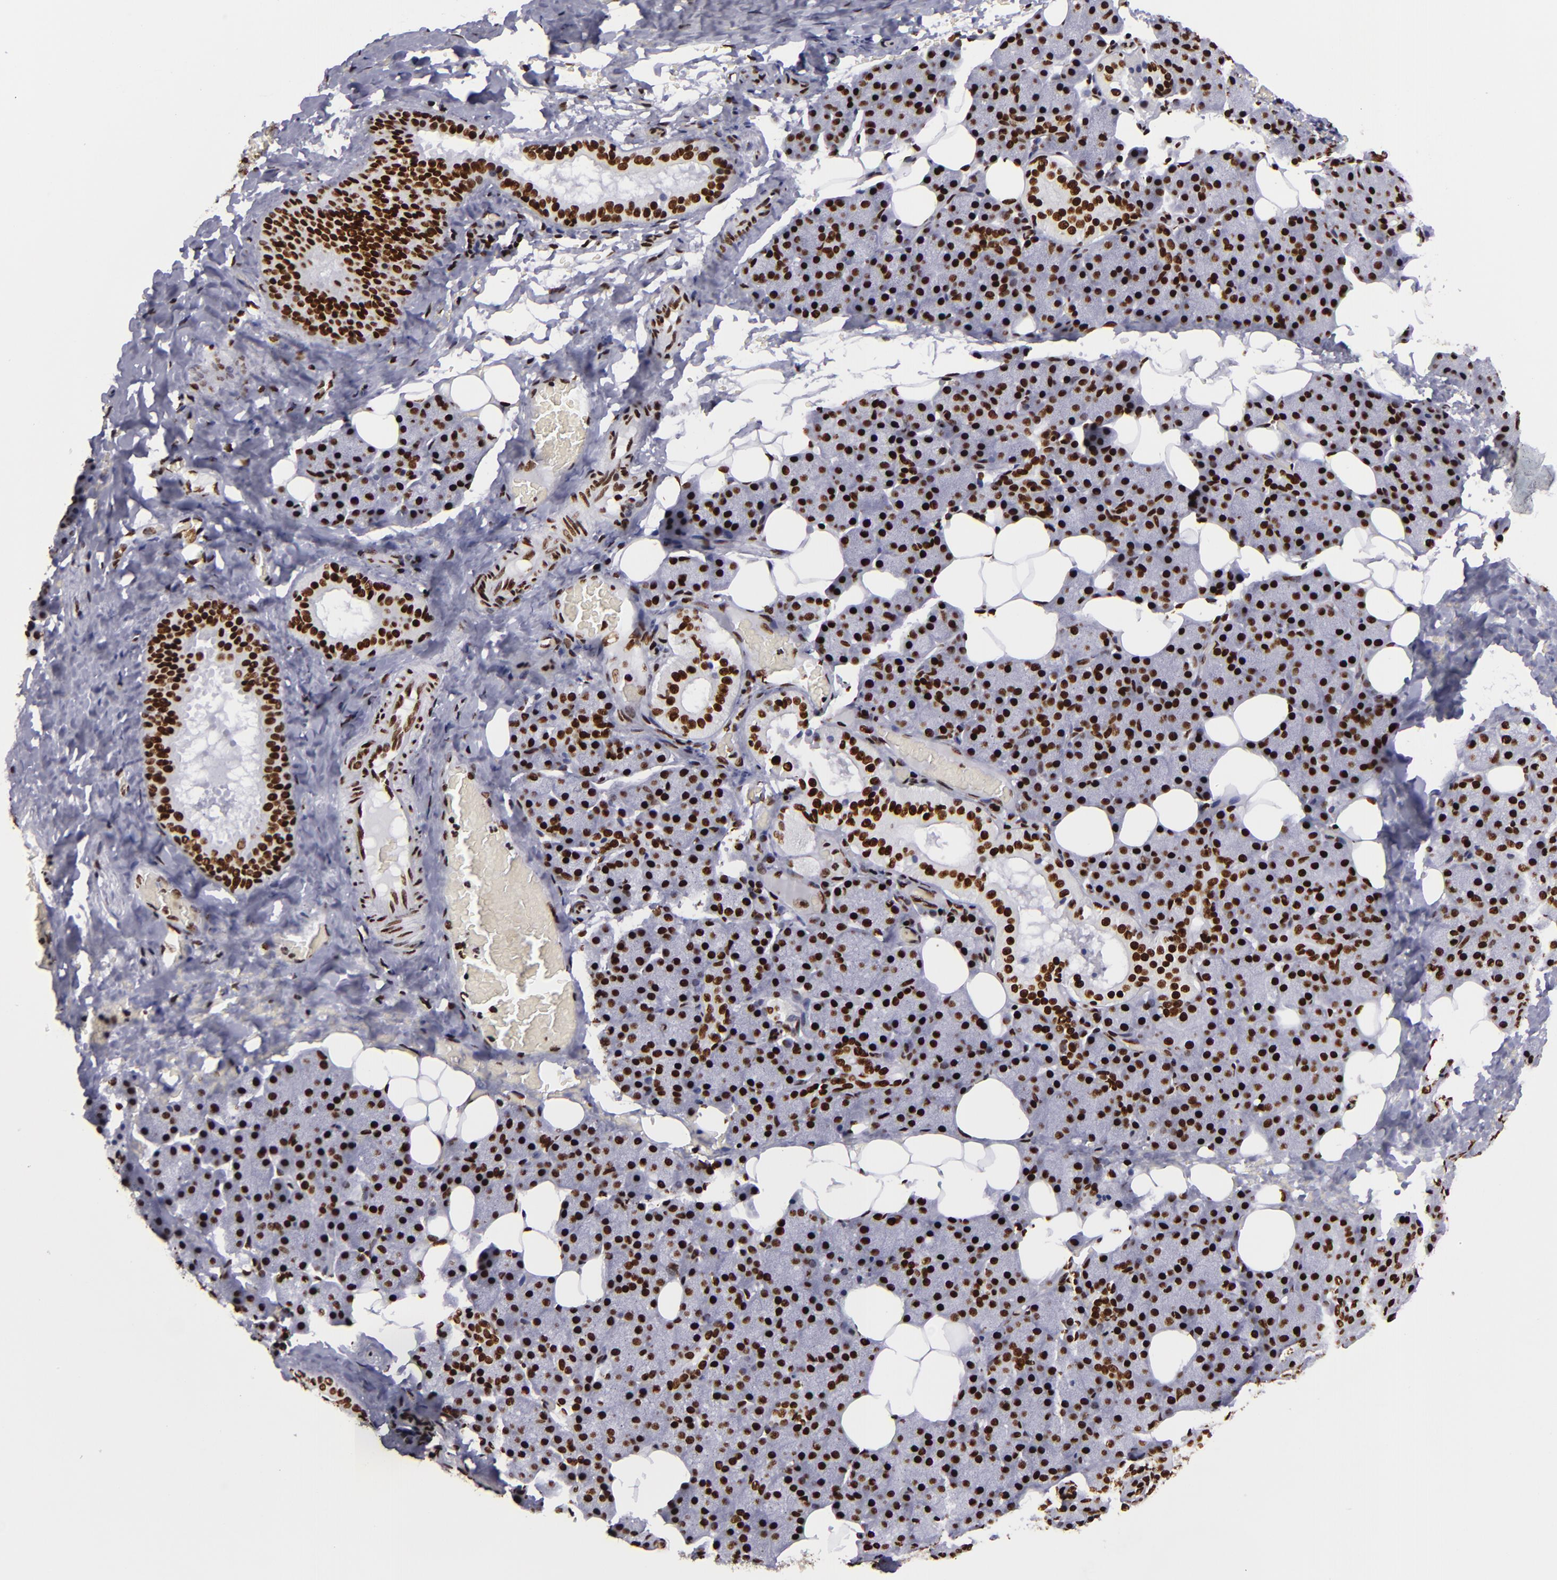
{"staining": {"intensity": "strong", "quantity": ">75%", "location": "nuclear"}, "tissue": "salivary gland", "cell_type": "Glandular cells", "image_type": "normal", "snomed": [{"axis": "morphology", "description": "Normal tissue, NOS"}, {"axis": "topography", "description": "Lymph node"}, {"axis": "topography", "description": "Salivary gland"}], "caption": "Glandular cells reveal high levels of strong nuclear positivity in about >75% of cells in normal salivary gland.", "gene": "SAFB", "patient": {"sex": "male", "age": 8}}